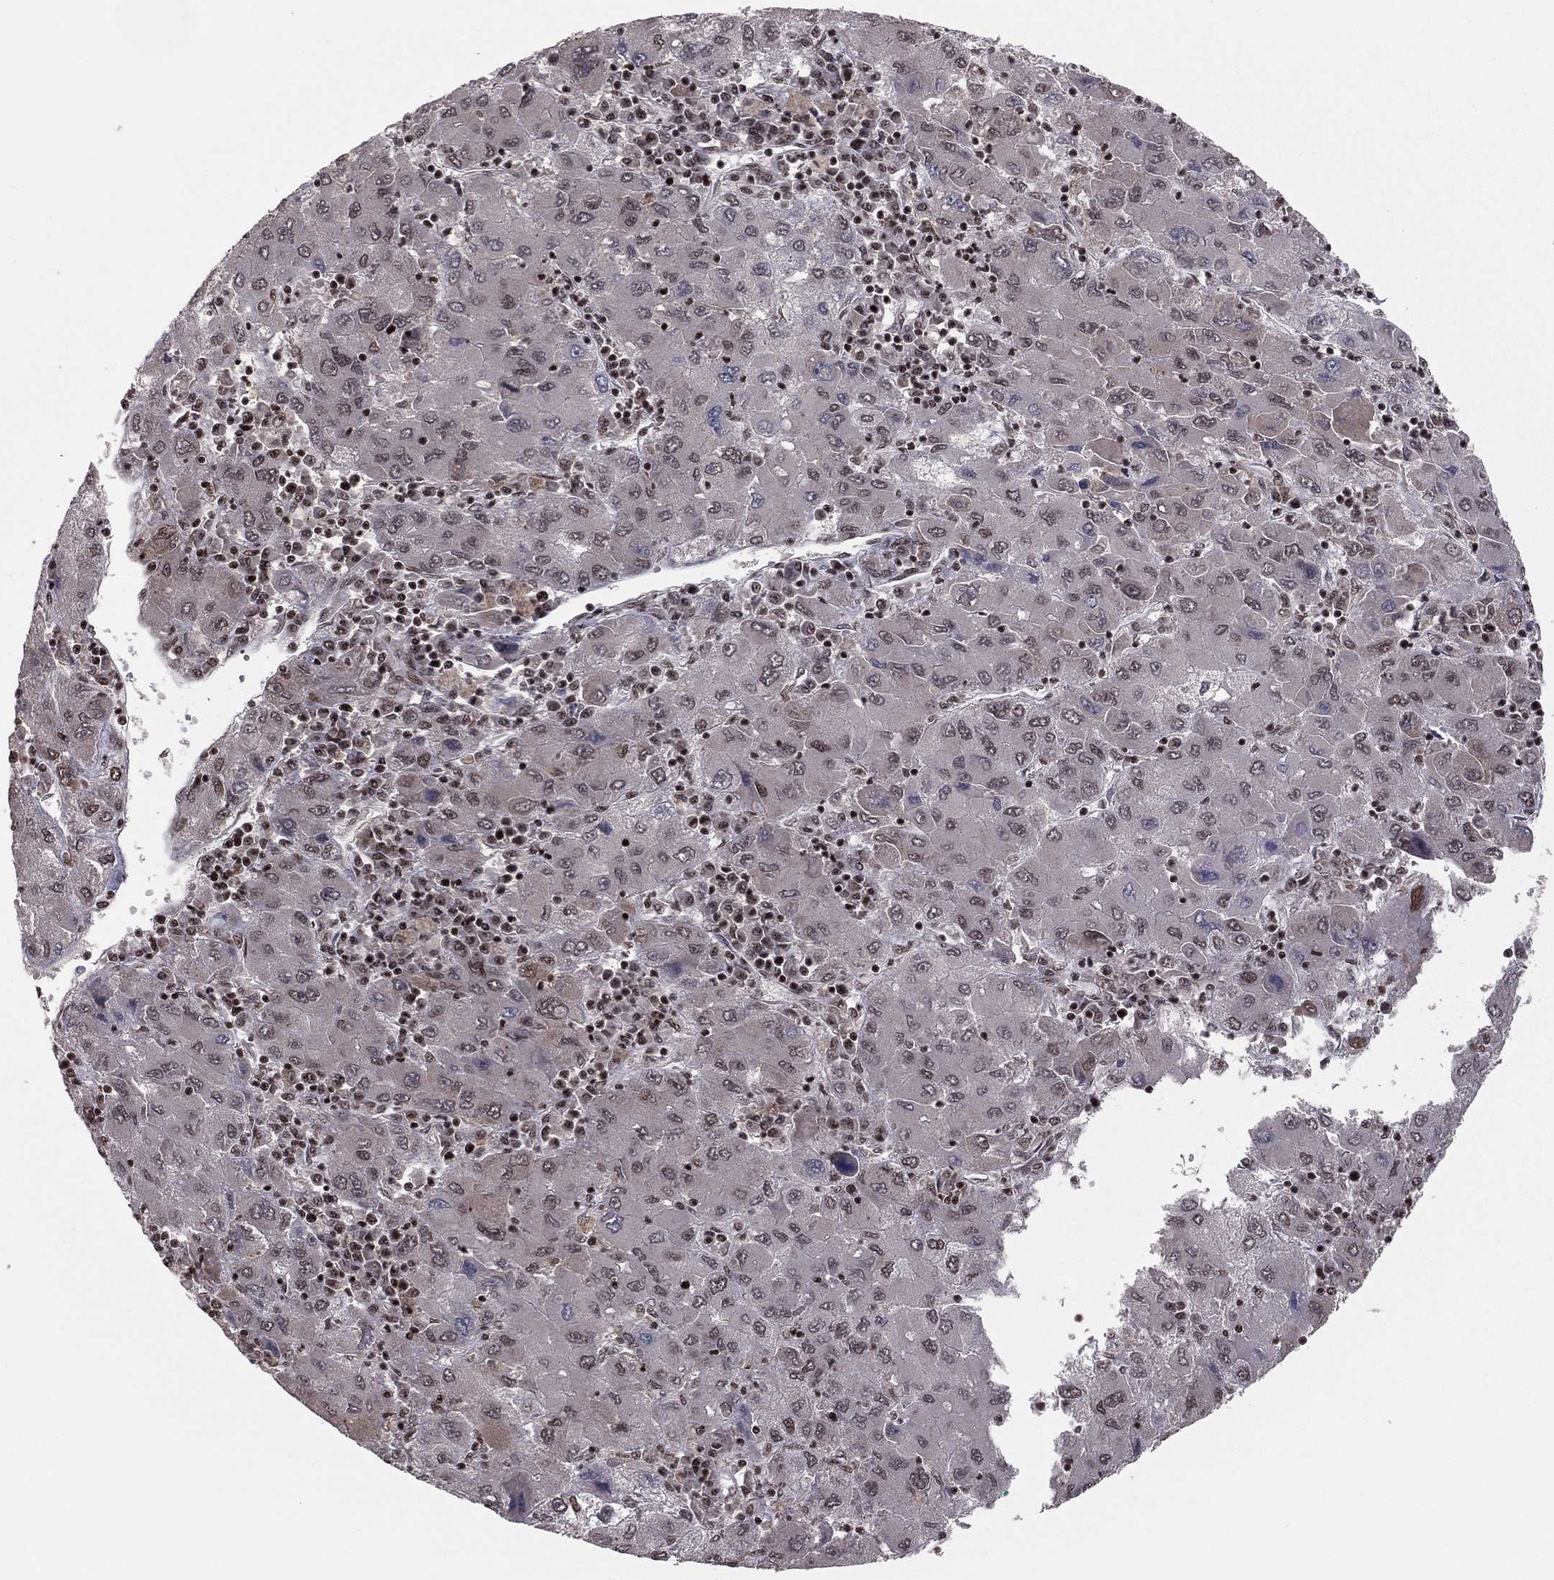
{"staining": {"intensity": "negative", "quantity": "none", "location": "none"}, "tissue": "liver cancer", "cell_type": "Tumor cells", "image_type": "cancer", "snomed": [{"axis": "morphology", "description": "Carcinoma, Hepatocellular, NOS"}, {"axis": "topography", "description": "Liver"}], "caption": "A histopathology image of liver cancer (hepatocellular carcinoma) stained for a protein shows no brown staining in tumor cells.", "gene": "NFYB", "patient": {"sex": "male", "age": 75}}